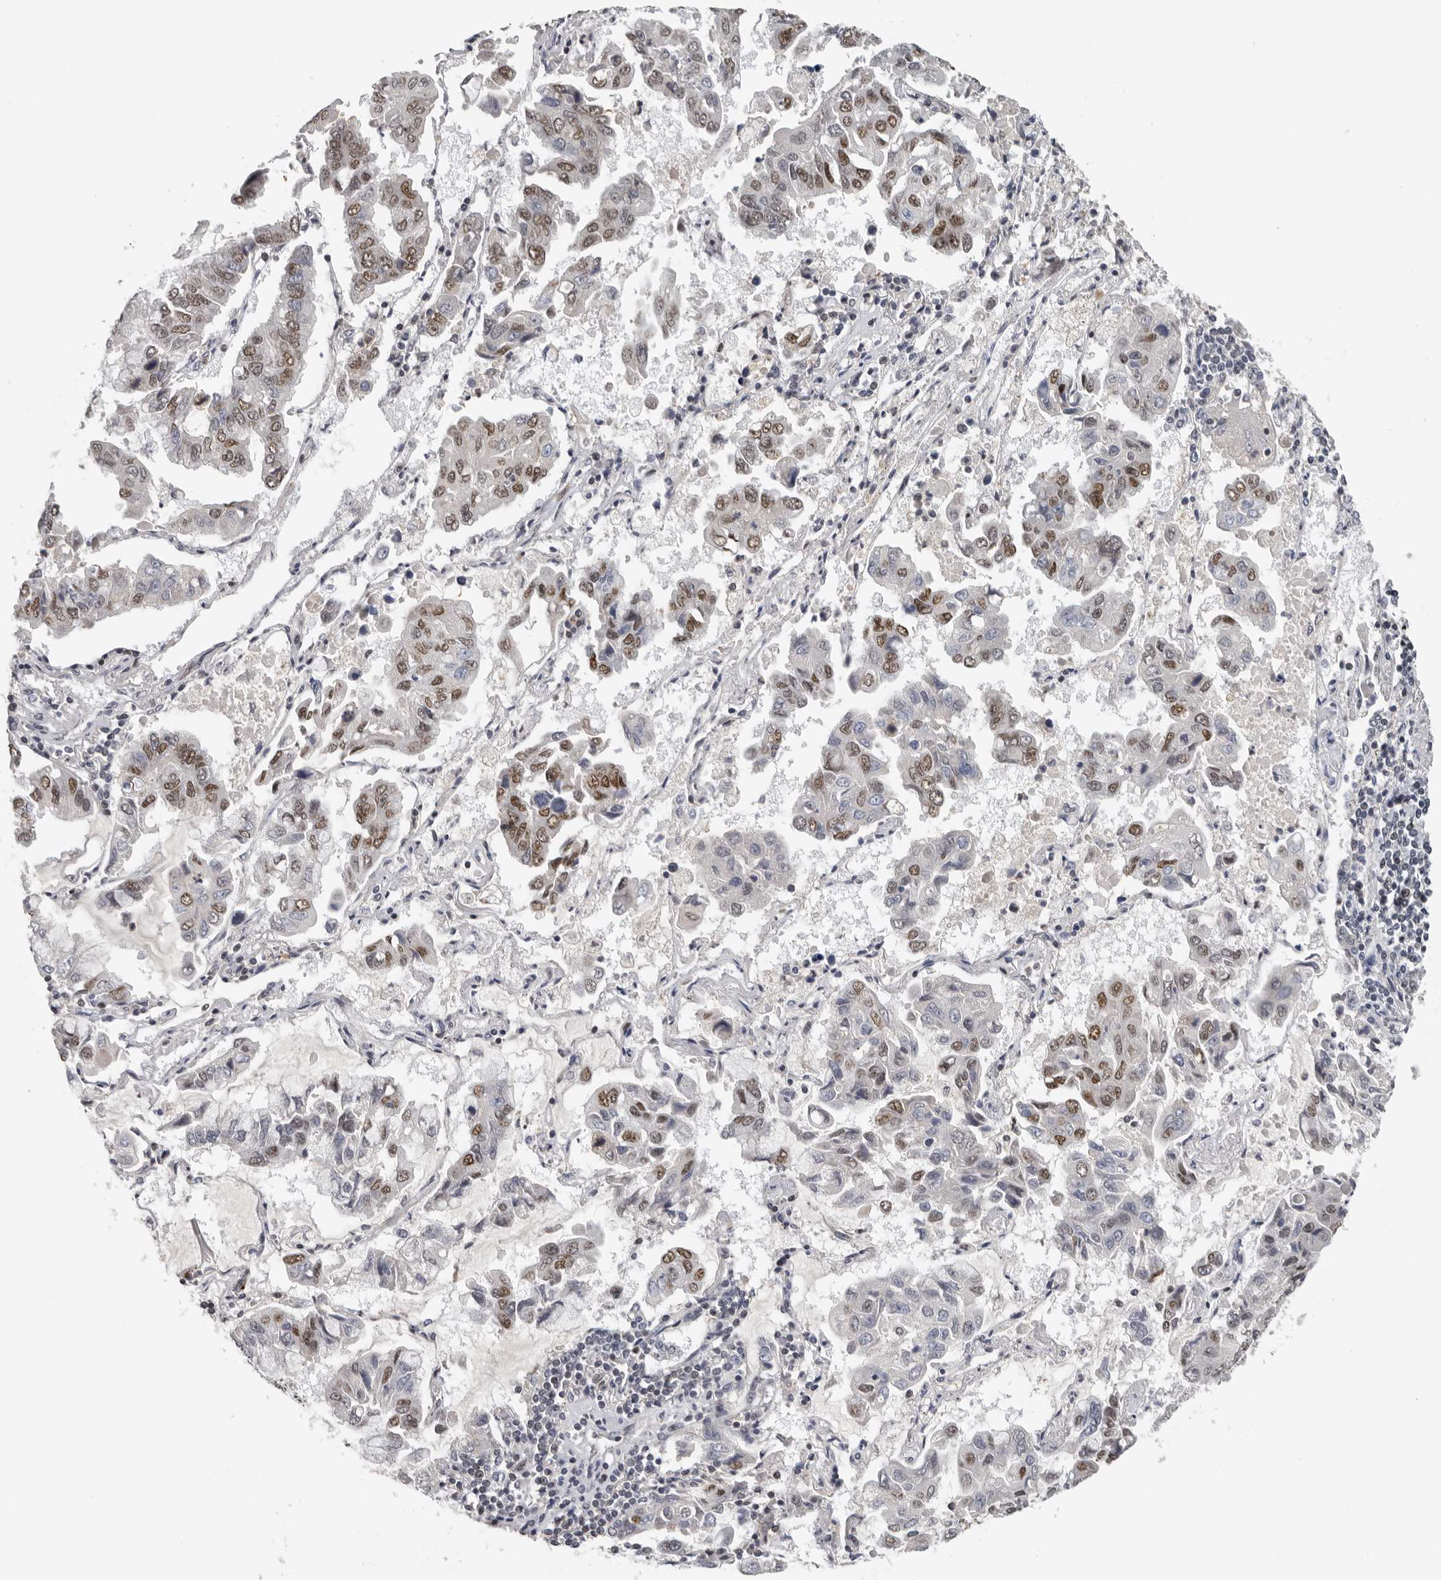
{"staining": {"intensity": "moderate", "quantity": ">75%", "location": "nuclear"}, "tissue": "lung cancer", "cell_type": "Tumor cells", "image_type": "cancer", "snomed": [{"axis": "morphology", "description": "Adenocarcinoma, NOS"}, {"axis": "topography", "description": "Lung"}], "caption": "Immunohistochemical staining of lung cancer displays moderate nuclear protein staining in approximately >75% of tumor cells. Ihc stains the protein of interest in brown and the nuclei are stained blue.", "gene": "KIF2B", "patient": {"sex": "male", "age": 64}}